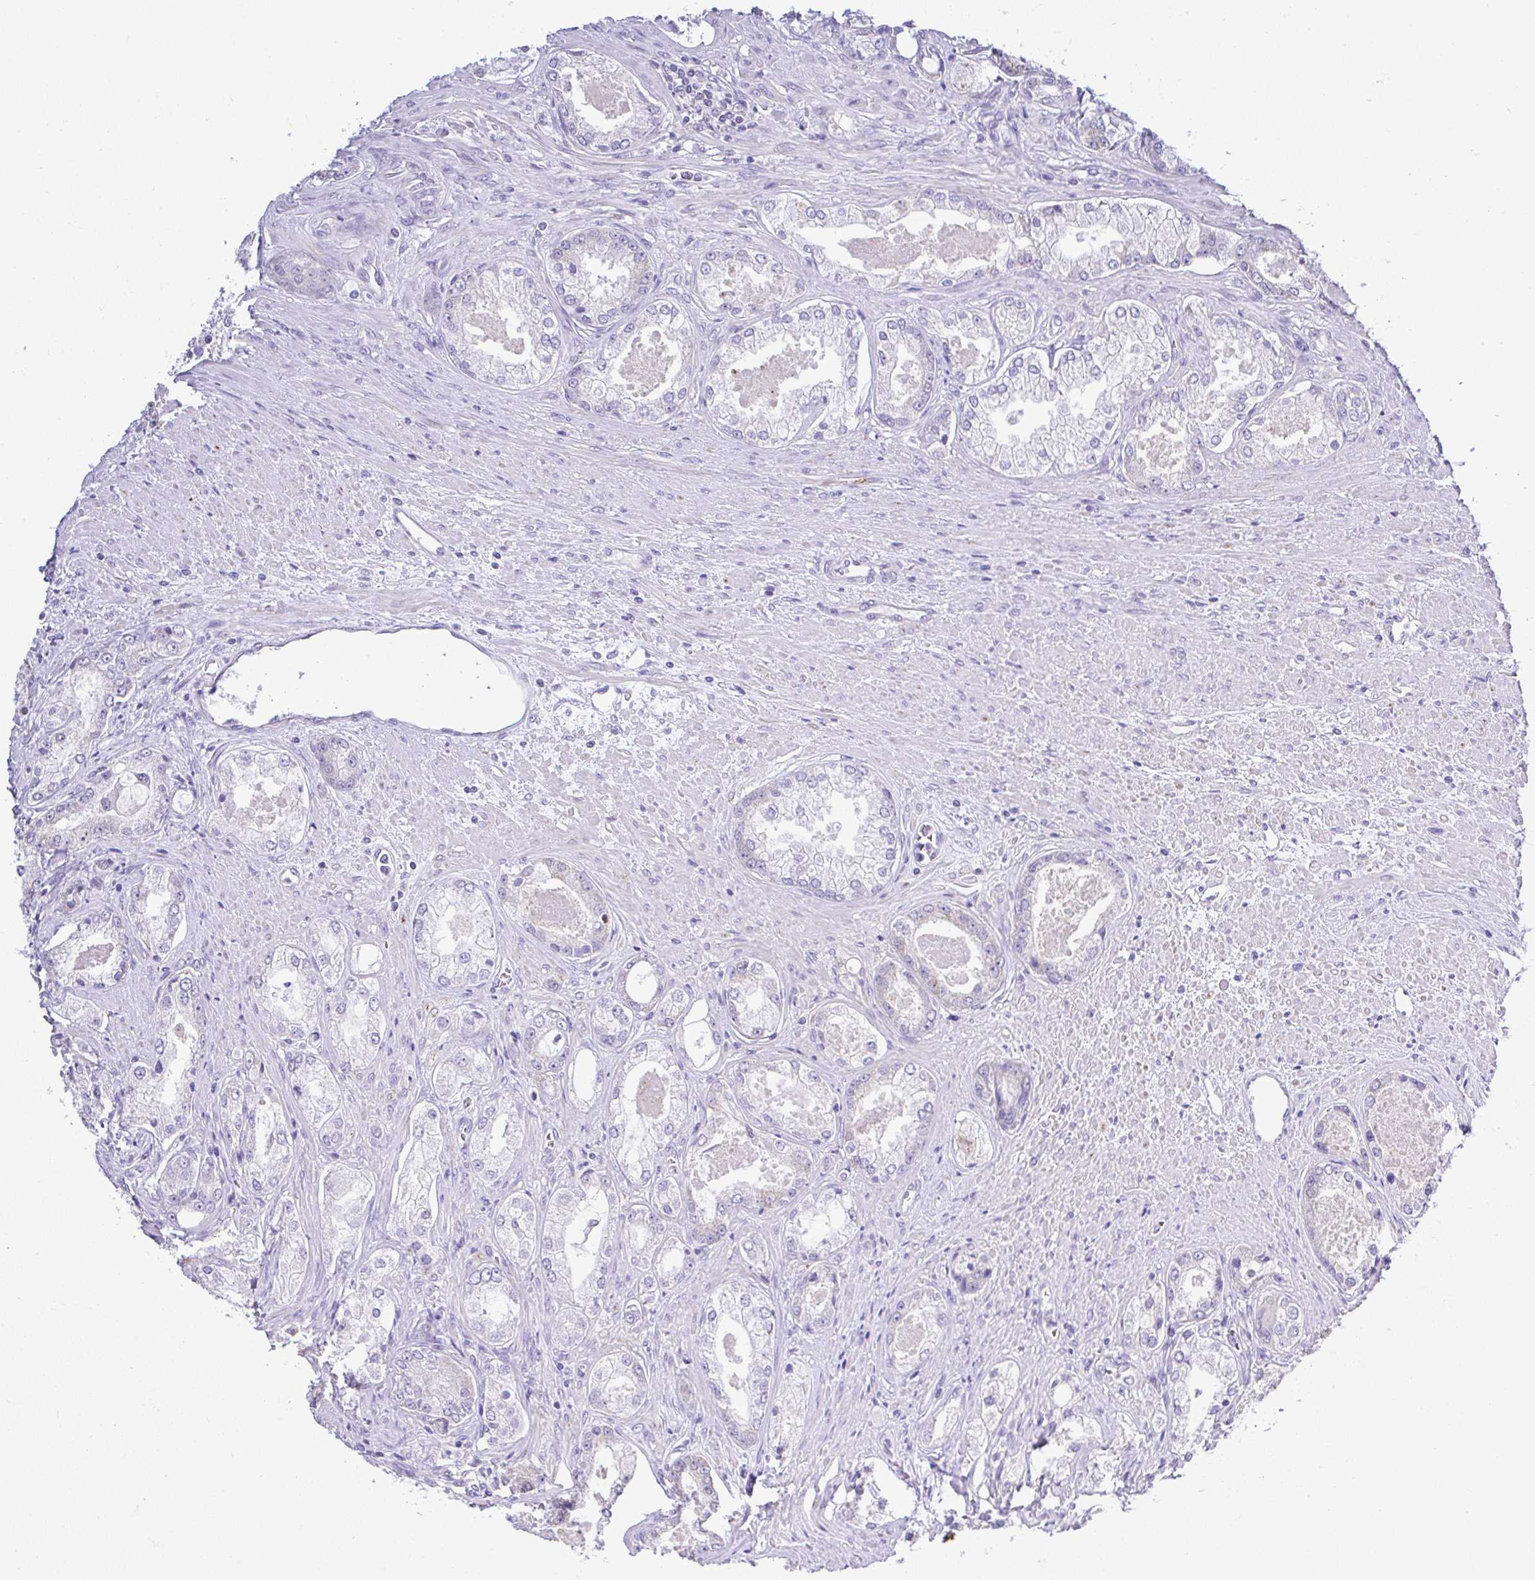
{"staining": {"intensity": "negative", "quantity": "none", "location": "none"}, "tissue": "prostate cancer", "cell_type": "Tumor cells", "image_type": "cancer", "snomed": [{"axis": "morphology", "description": "Adenocarcinoma, Low grade"}, {"axis": "topography", "description": "Prostate"}], "caption": "Prostate cancer stained for a protein using IHC exhibits no positivity tumor cells.", "gene": "CTU1", "patient": {"sex": "male", "age": 68}}